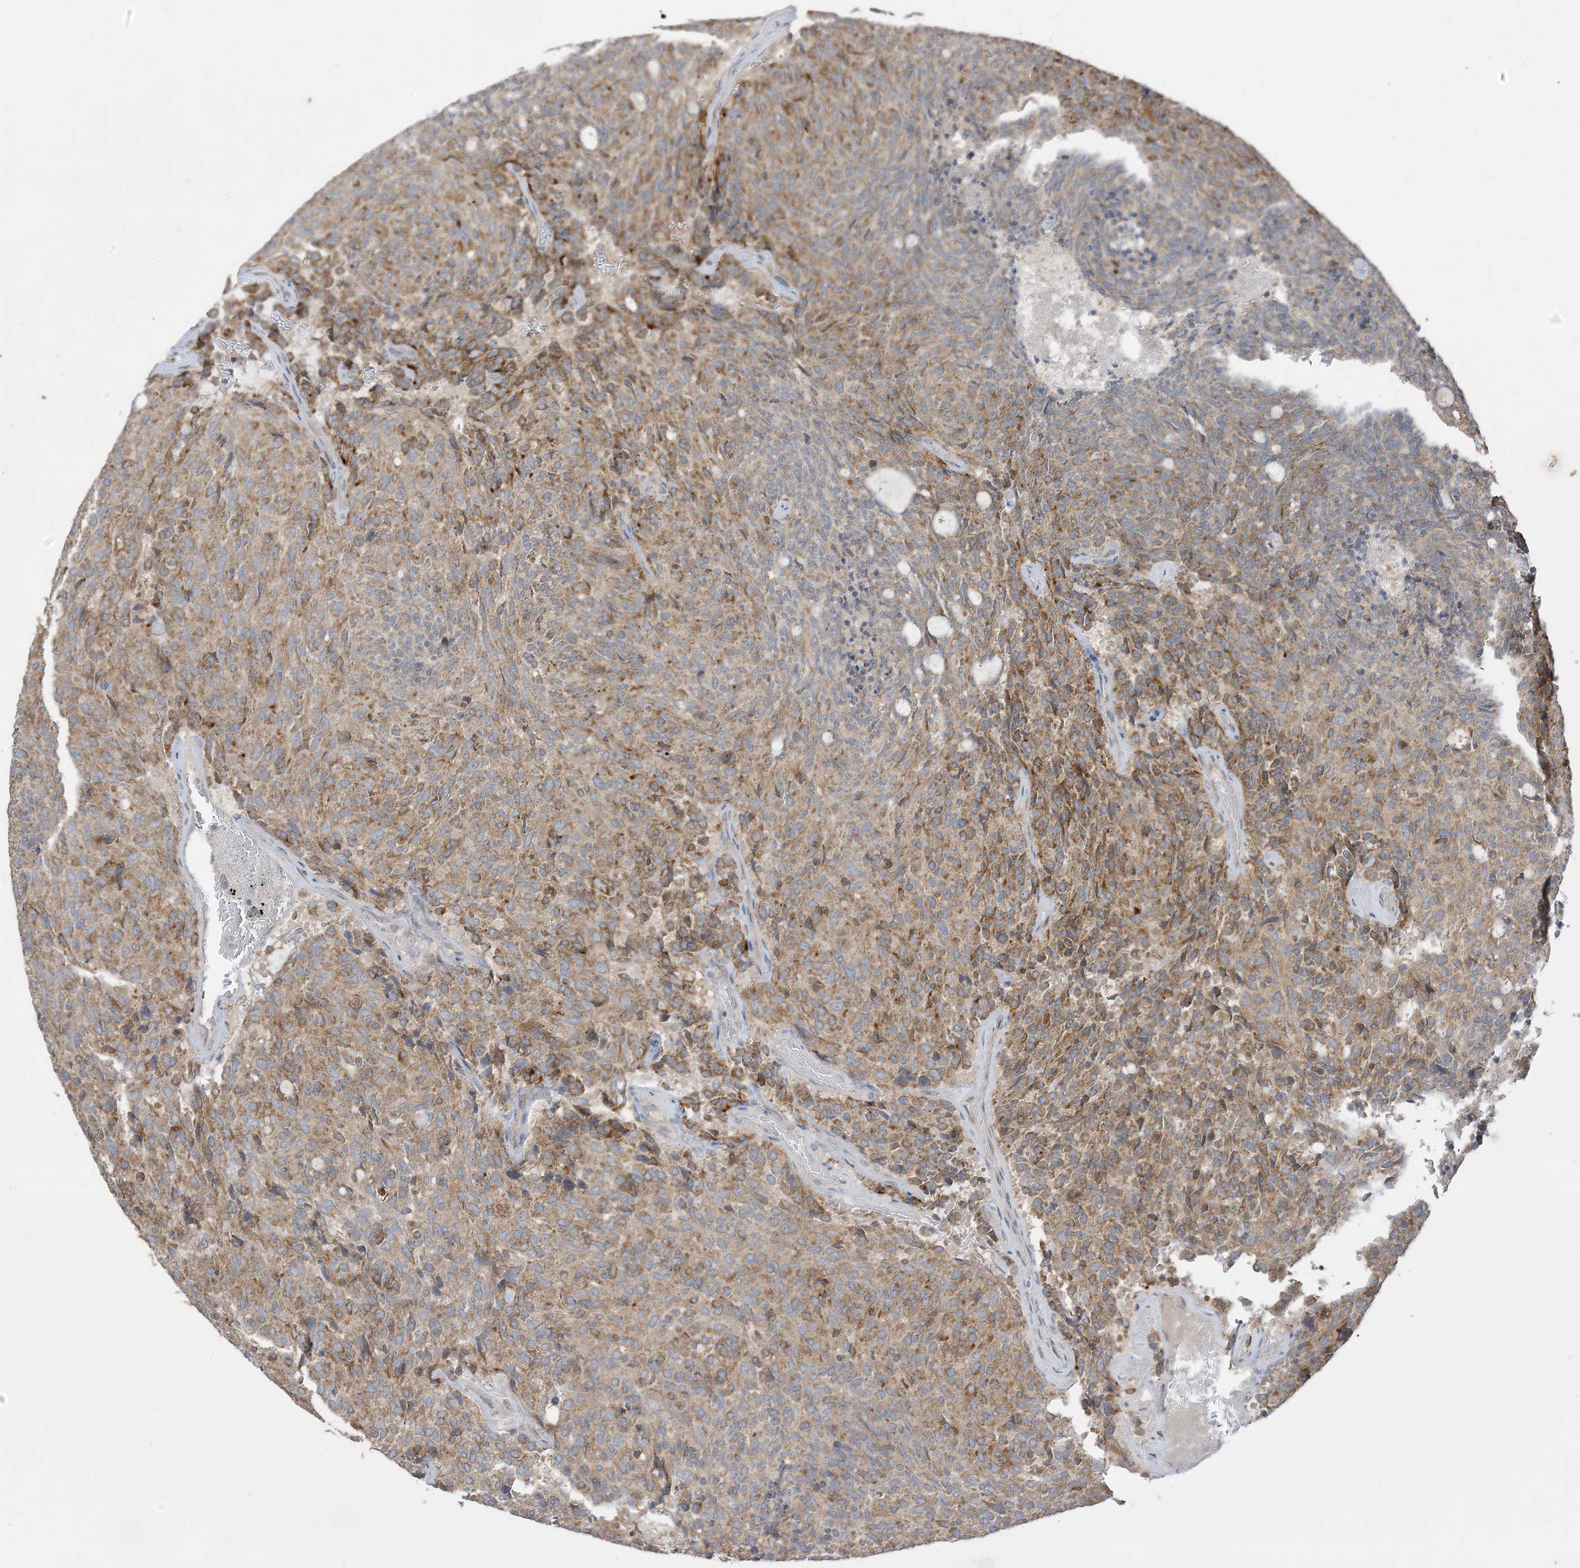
{"staining": {"intensity": "strong", "quantity": ">75%", "location": "cytoplasmic/membranous"}, "tissue": "carcinoid", "cell_type": "Tumor cells", "image_type": "cancer", "snomed": [{"axis": "morphology", "description": "Carcinoid, malignant, NOS"}, {"axis": "topography", "description": "Pancreas"}], "caption": "Immunohistochemistry (IHC) image of neoplastic tissue: malignant carcinoid stained using immunohistochemistry (IHC) shows high levels of strong protein expression localized specifically in the cytoplasmic/membranous of tumor cells, appearing as a cytoplasmic/membranous brown color.", "gene": "SIRT3", "patient": {"sex": "female", "age": 54}}